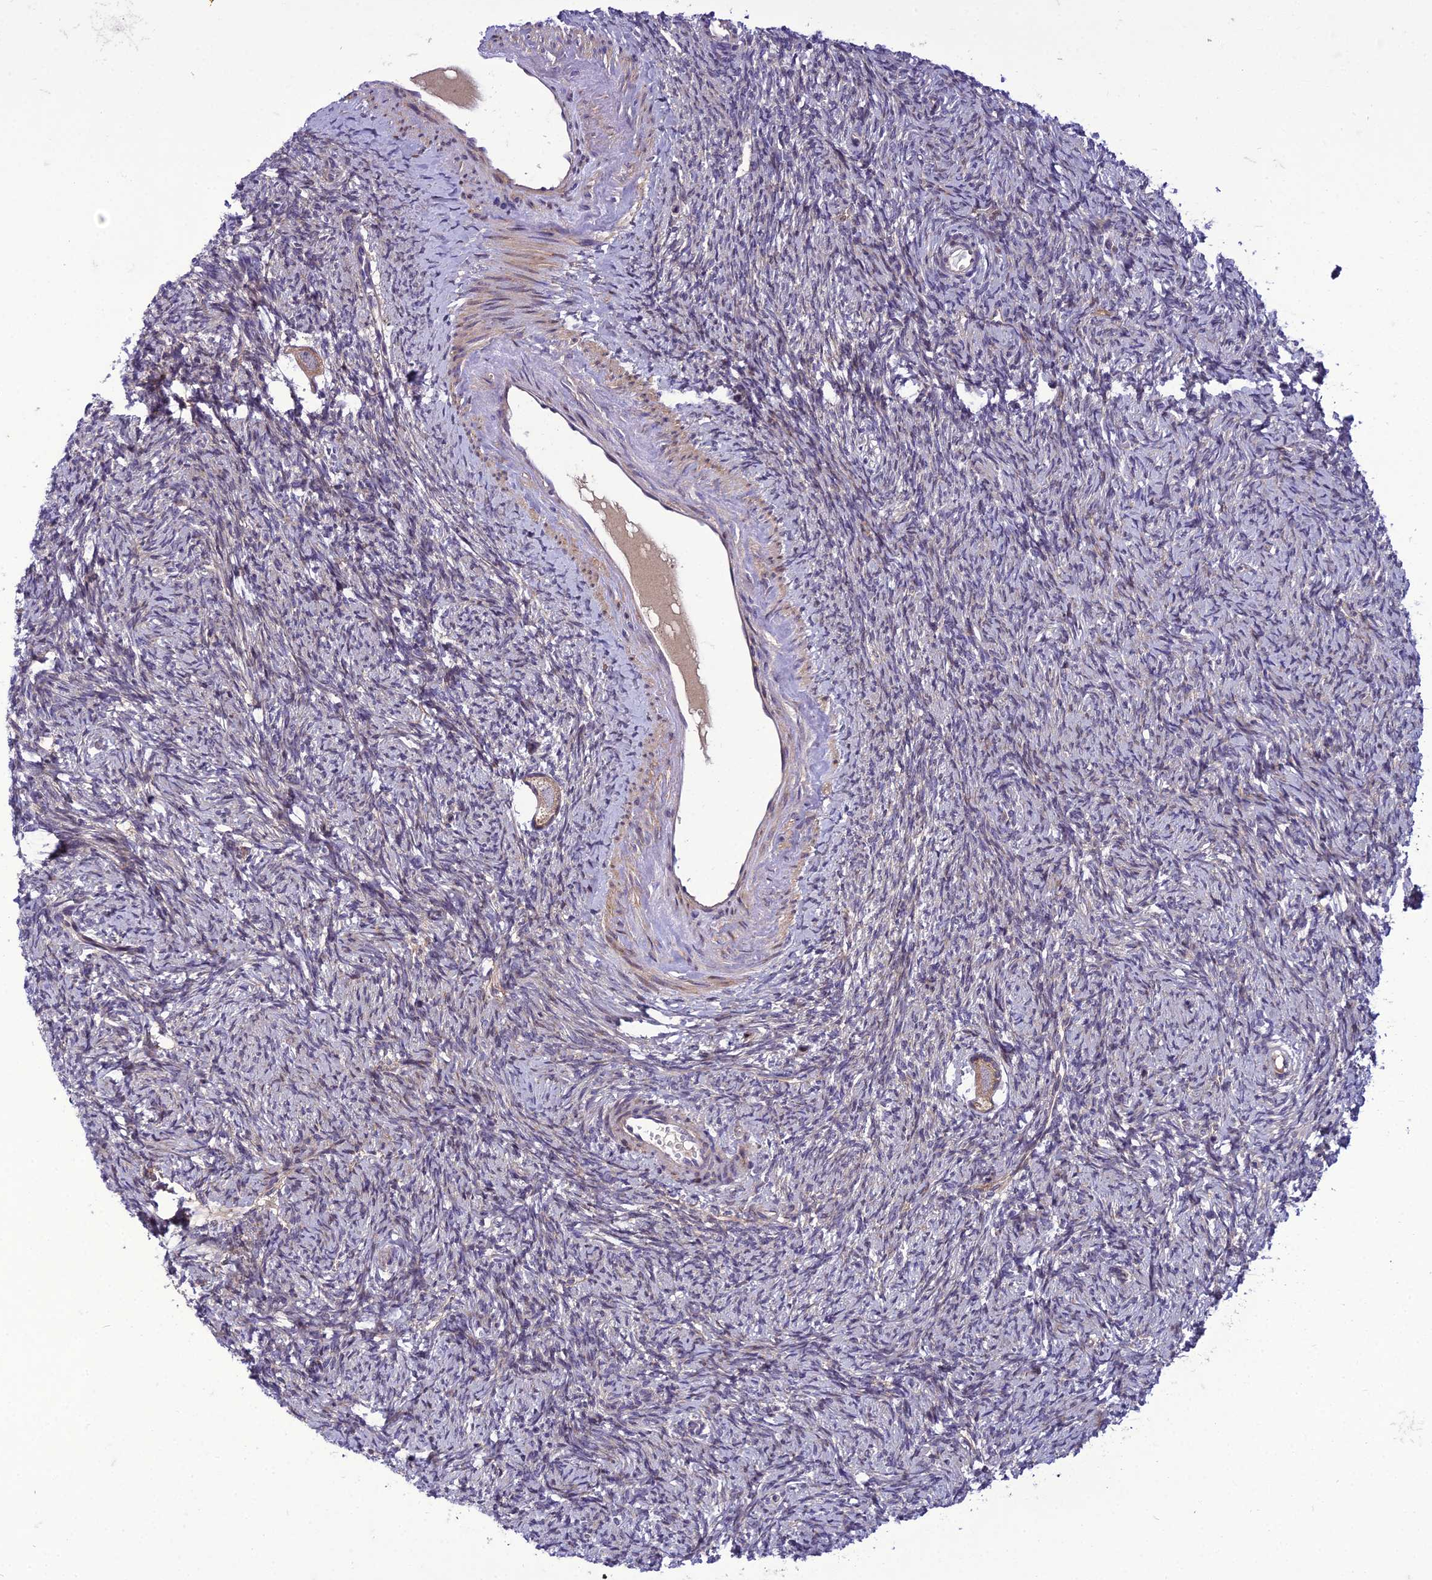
{"staining": {"intensity": "moderate", "quantity": ">75%", "location": "cytoplasmic/membranous"}, "tissue": "ovary", "cell_type": "Follicle cells", "image_type": "normal", "snomed": [{"axis": "morphology", "description": "Normal tissue, NOS"}, {"axis": "morphology", "description": "Cyst, NOS"}, {"axis": "topography", "description": "Ovary"}], "caption": "Protein expression analysis of unremarkable ovary reveals moderate cytoplasmic/membranous staining in about >75% of follicle cells. Ihc stains the protein of interest in brown and the nuclei are stained blue.", "gene": "GAB4", "patient": {"sex": "female", "age": 33}}